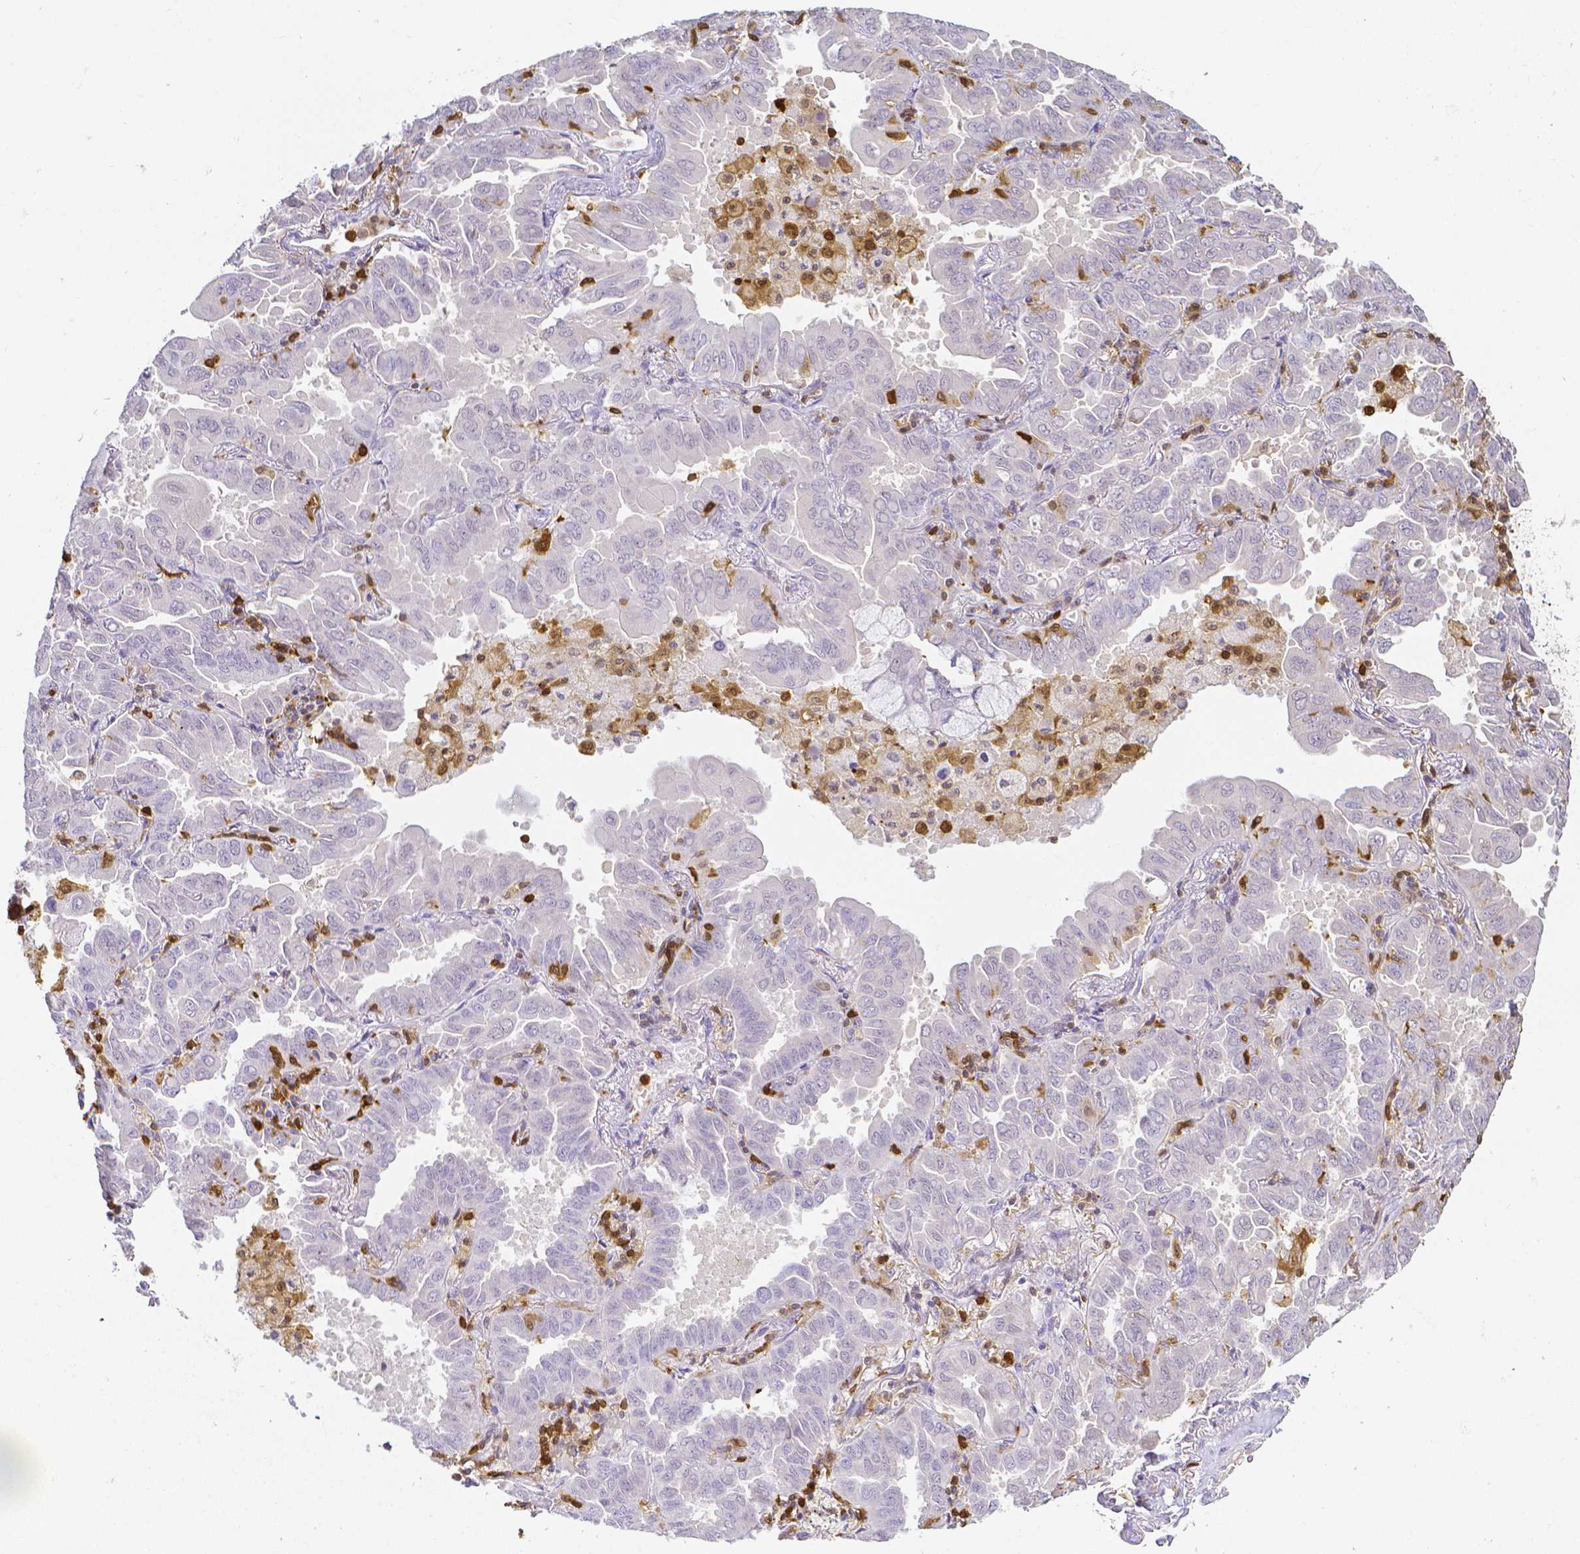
{"staining": {"intensity": "negative", "quantity": "none", "location": "none"}, "tissue": "lung cancer", "cell_type": "Tumor cells", "image_type": "cancer", "snomed": [{"axis": "morphology", "description": "Adenocarcinoma, NOS"}, {"axis": "topography", "description": "Lung"}], "caption": "This is an immunohistochemistry (IHC) image of lung cancer (adenocarcinoma). There is no positivity in tumor cells.", "gene": "COTL1", "patient": {"sex": "male", "age": 64}}